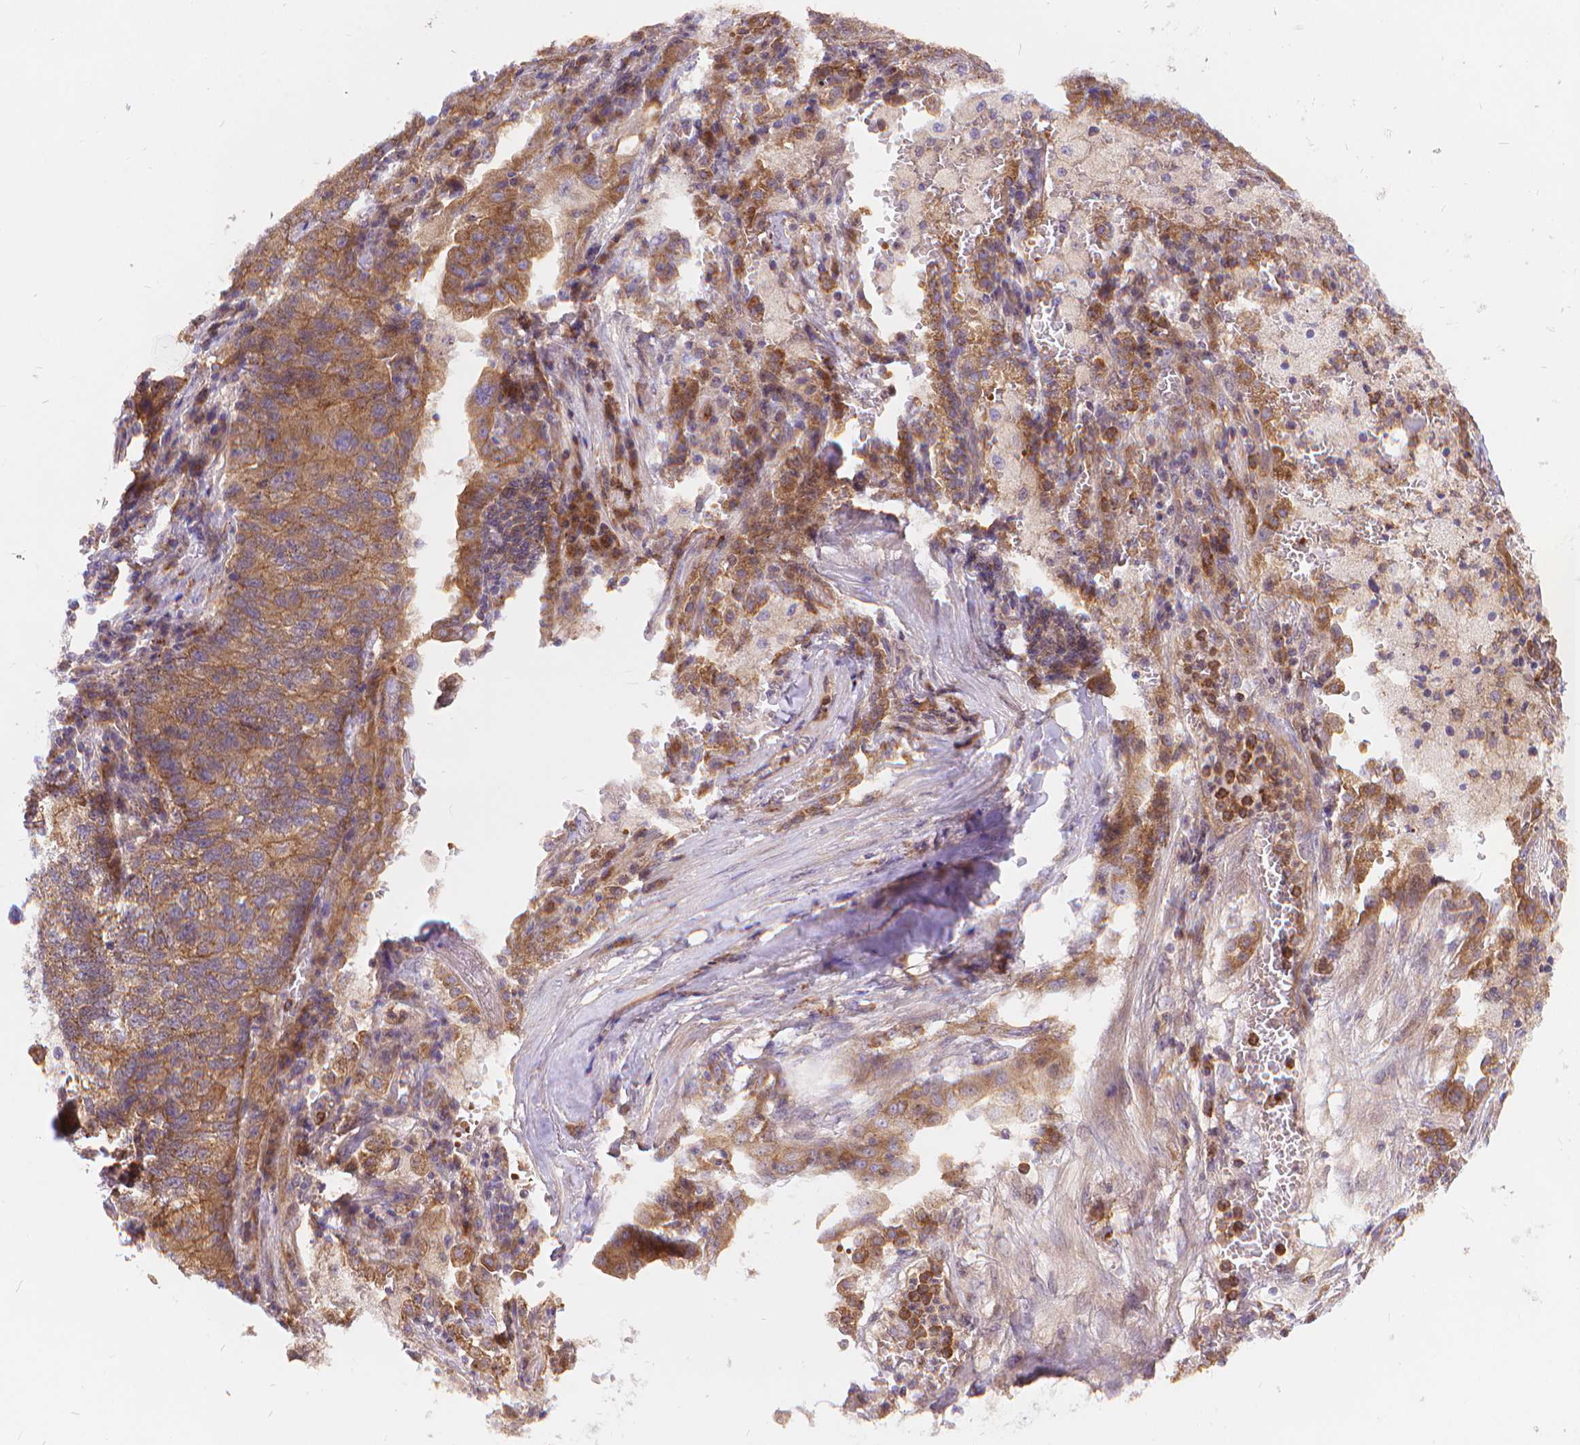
{"staining": {"intensity": "weak", "quantity": ">75%", "location": "cytoplasmic/membranous"}, "tissue": "lung cancer", "cell_type": "Tumor cells", "image_type": "cancer", "snomed": [{"axis": "morphology", "description": "Adenocarcinoma, NOS"}, {"axis": "topography", "description": "Lung"}], "caption": "Immunohistochemical staining of lung cancer (adenocarcinoma) reveals low levels of weak cytoplasmic/membranous expression in about >75% of tumor cells. The staining was performed using DAB (3,3'-diaminobenzidine) to visualize the protein expression in brown, while the nuclei were stained in blue with hematoxylin (Magnification: 20x).", "gene": "ARAP1", "patient": {"sex": "male", "age": 57}}